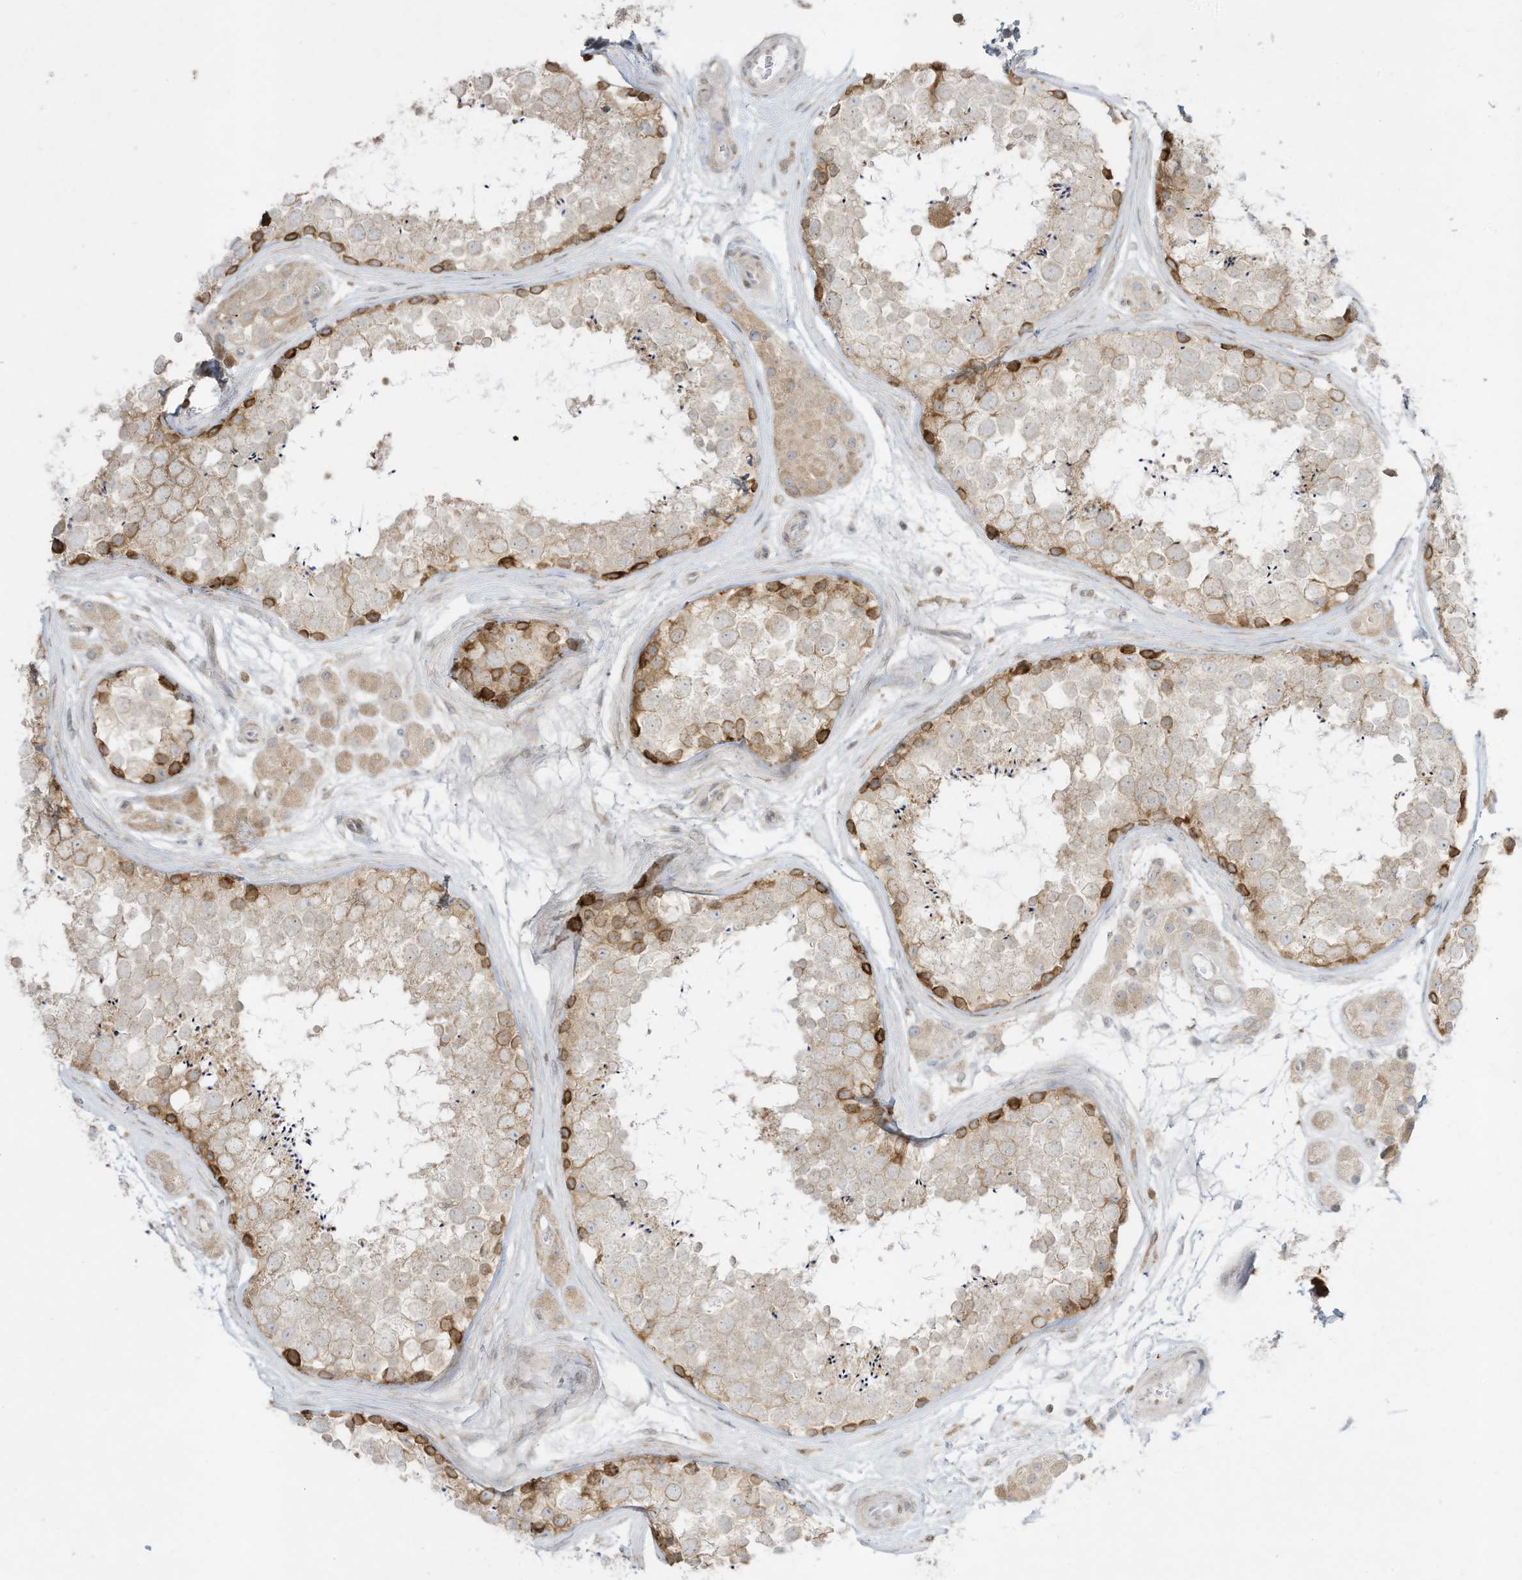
{"staining": {"intensity": "strong", "quantity": "<25%", "location": "cytoplasmic/membranous"}, "tissue": "testis", "cell_type": "Cells in seminiferous ducts", "image_type": "normal", "snomed": [{"axis": "morphology", "description": "Normal tissue, NOS"}, {"axis": "topography", "description": "Testis"}], "caption": "Protein analysis of unremarkable testis demonstrates strong cytoplasmic/membranous positivity in about <25% of cells in seminiferous ducts. (IHC, brightfield microscopy, high magnification).", "gene": "PTK6", "patient": {"sex": "male", "age": 56}}